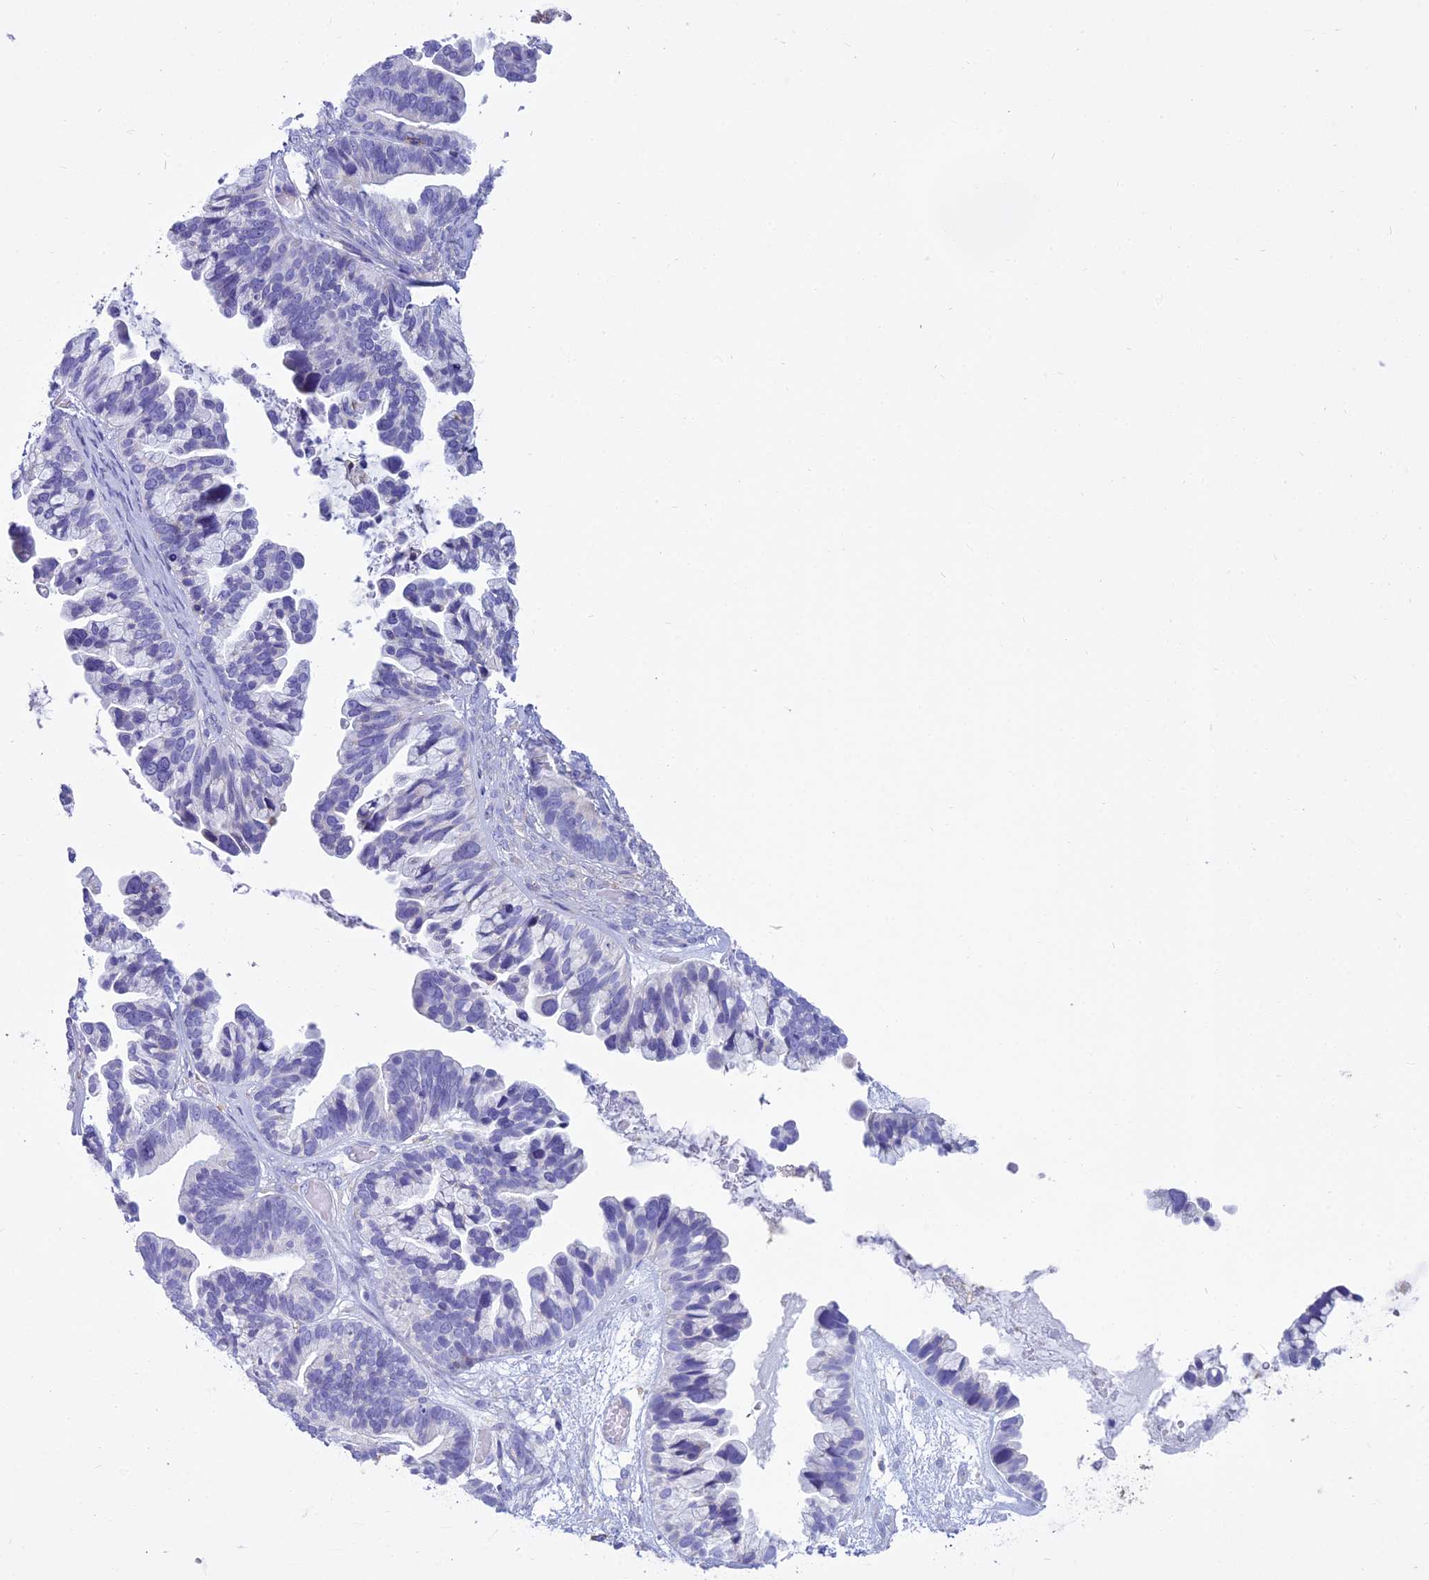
{"staining": {"intensity": "negative", "quantity": "none", "location": "none"}, "tissue": "ovarian cancer", "cell_type": "Tumor cells", "image_type": "cancer", "snomed": [{"axis": "morphology", "description": "Cystadenocarcinoma, serous, NOS"}, {"axis": "topography", "description": "Ovary"}], "caption": "The micrograph demonstrates no staining of tumor cells in serous cystadenocarcinoma (ovarian).", "gene": "CD5", "patient": {"sex": "female", "age": 56}}